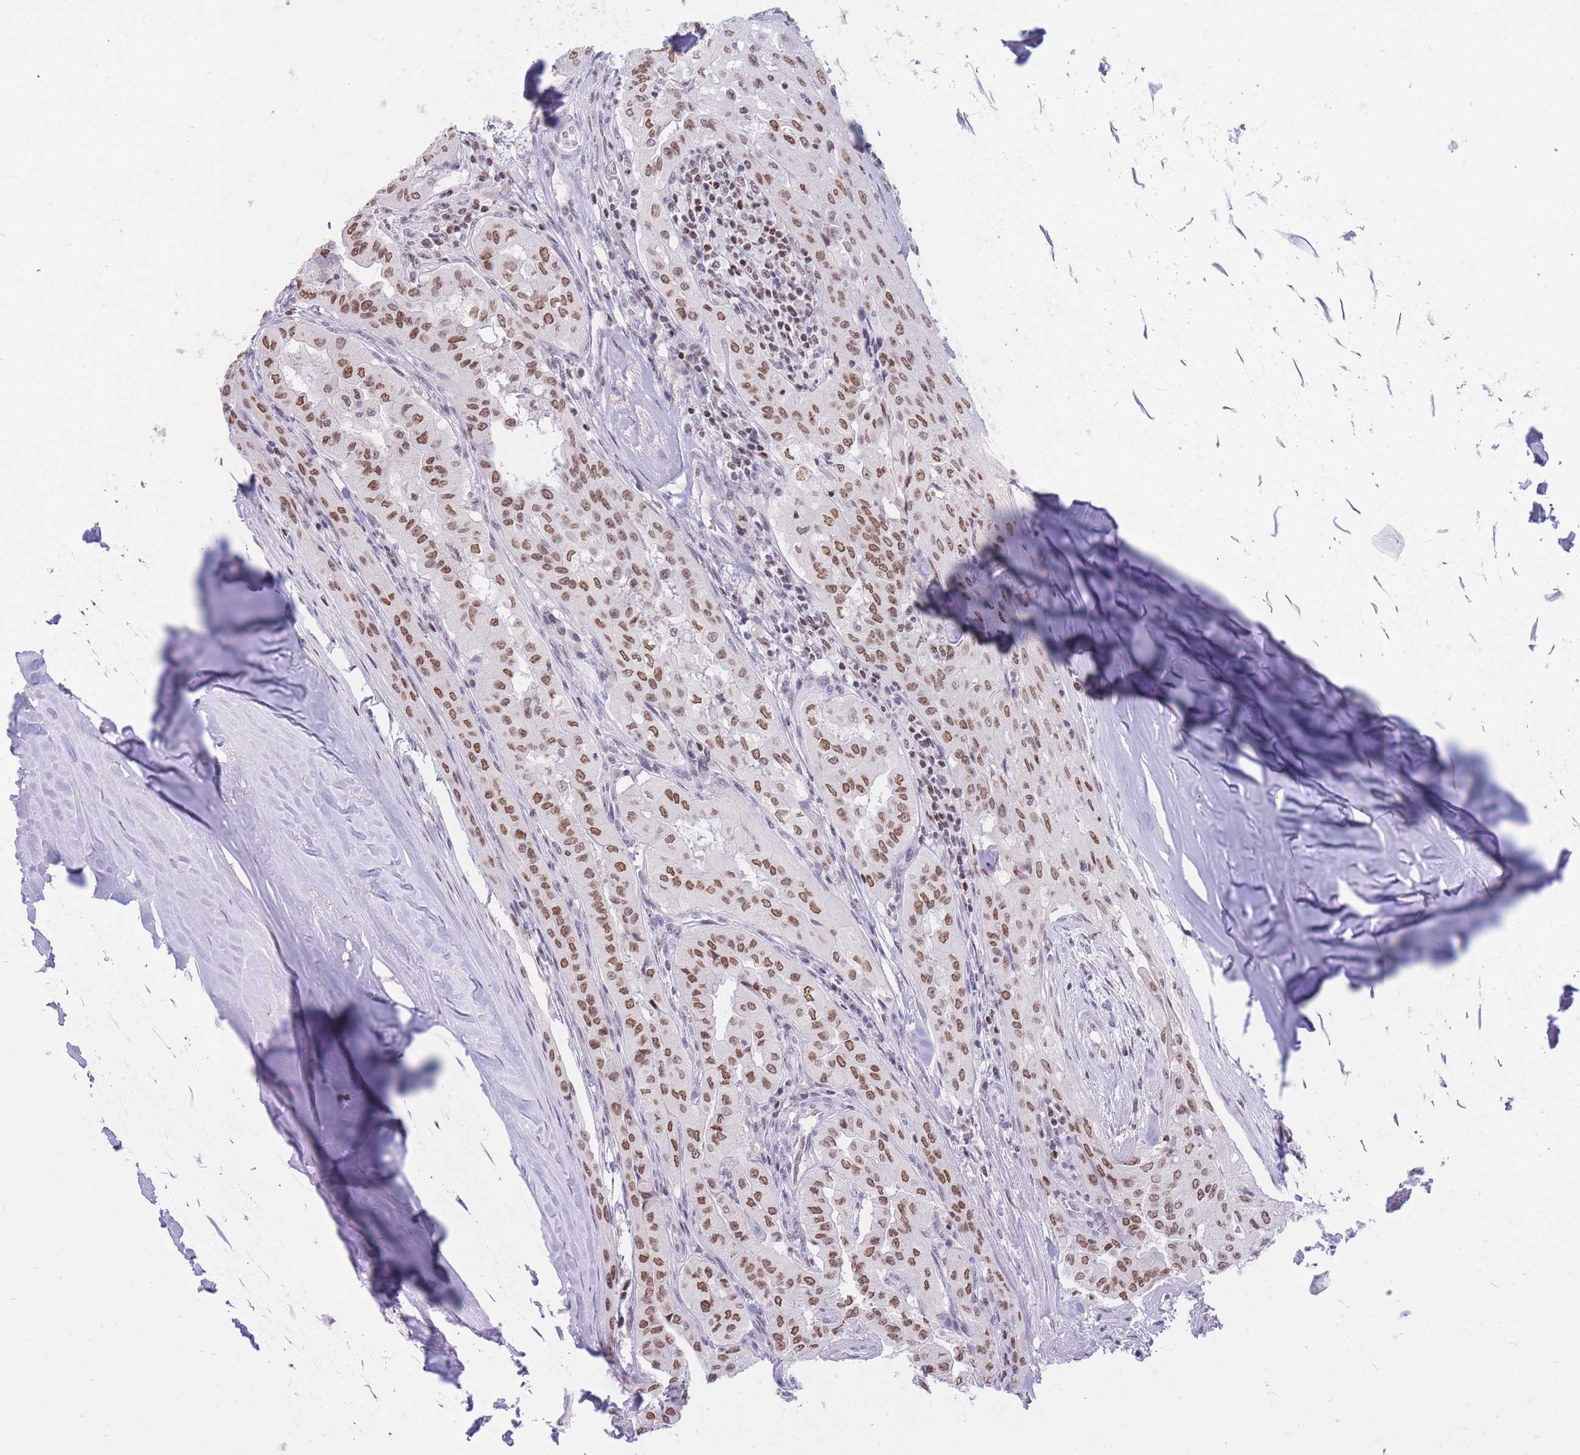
{"staining": {"intensity": "moderate", "quantity": ">75%", "location": "nuclear"}, "tissue": "thyroid cancer", "cell_type": "Tumor cells", "image_type": "cancer", "snomed": [{"axis": "morphology", "description": "Papillary adenocarcinoma, NOS"}, {"axis": "topography", "description": "Thyroid gland"}], "caption": "Thyroid cancer (papillary adenocarcinoma) stained for a protein demonstrates moderate nuclear positivity in tumor cells.", "gene": "HMGN1", "patient": {"sex": "female", "age": 59}}